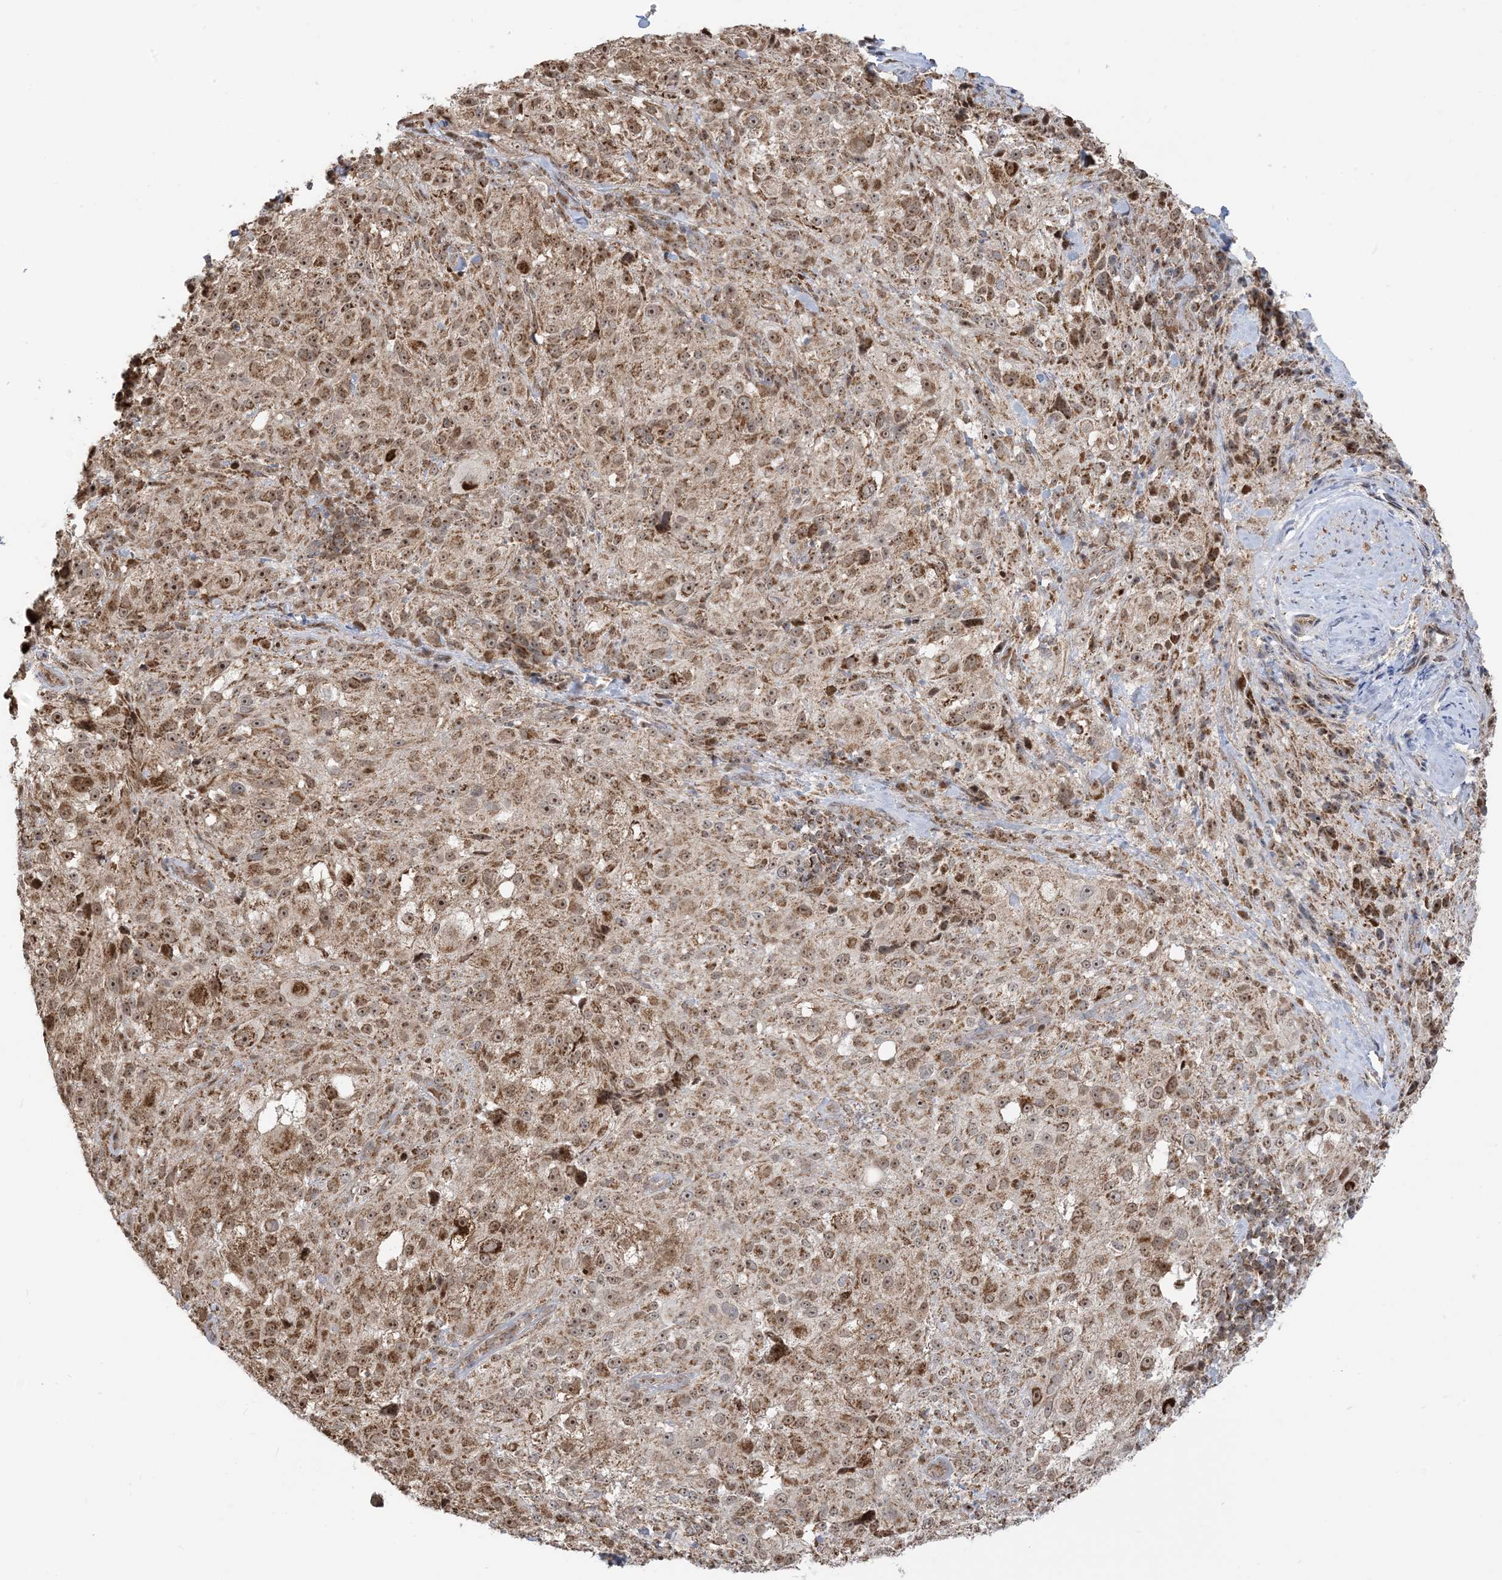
{"staining": {"intensity": "moderate", "quantity": ">75%", "location": "cytoplasmic/membranous,nuclear"}, "tissue": "melanoma", "cell_type": "Tumor cells", "image_type": "cancer", "snomed": [{"axis": "morphology", "description": "Necrosis, NOS"}, {"axis": "morphology", "description": "Malignant melanoma, NOS"}, {"axis": "topography", "description": "Skin"}], "caption": "Brown immunohistochemical staining in melanoma demonstrates moderate cytoplasmic/membranous and nuclear staining in about >75% of tumor cells. Immunohistochemistry (ihc) stains the protein of interest in brown and the nuclei are stained blue.", "gene": "MAPKBP1", "patient": {"sex": "female", "age": 87}}